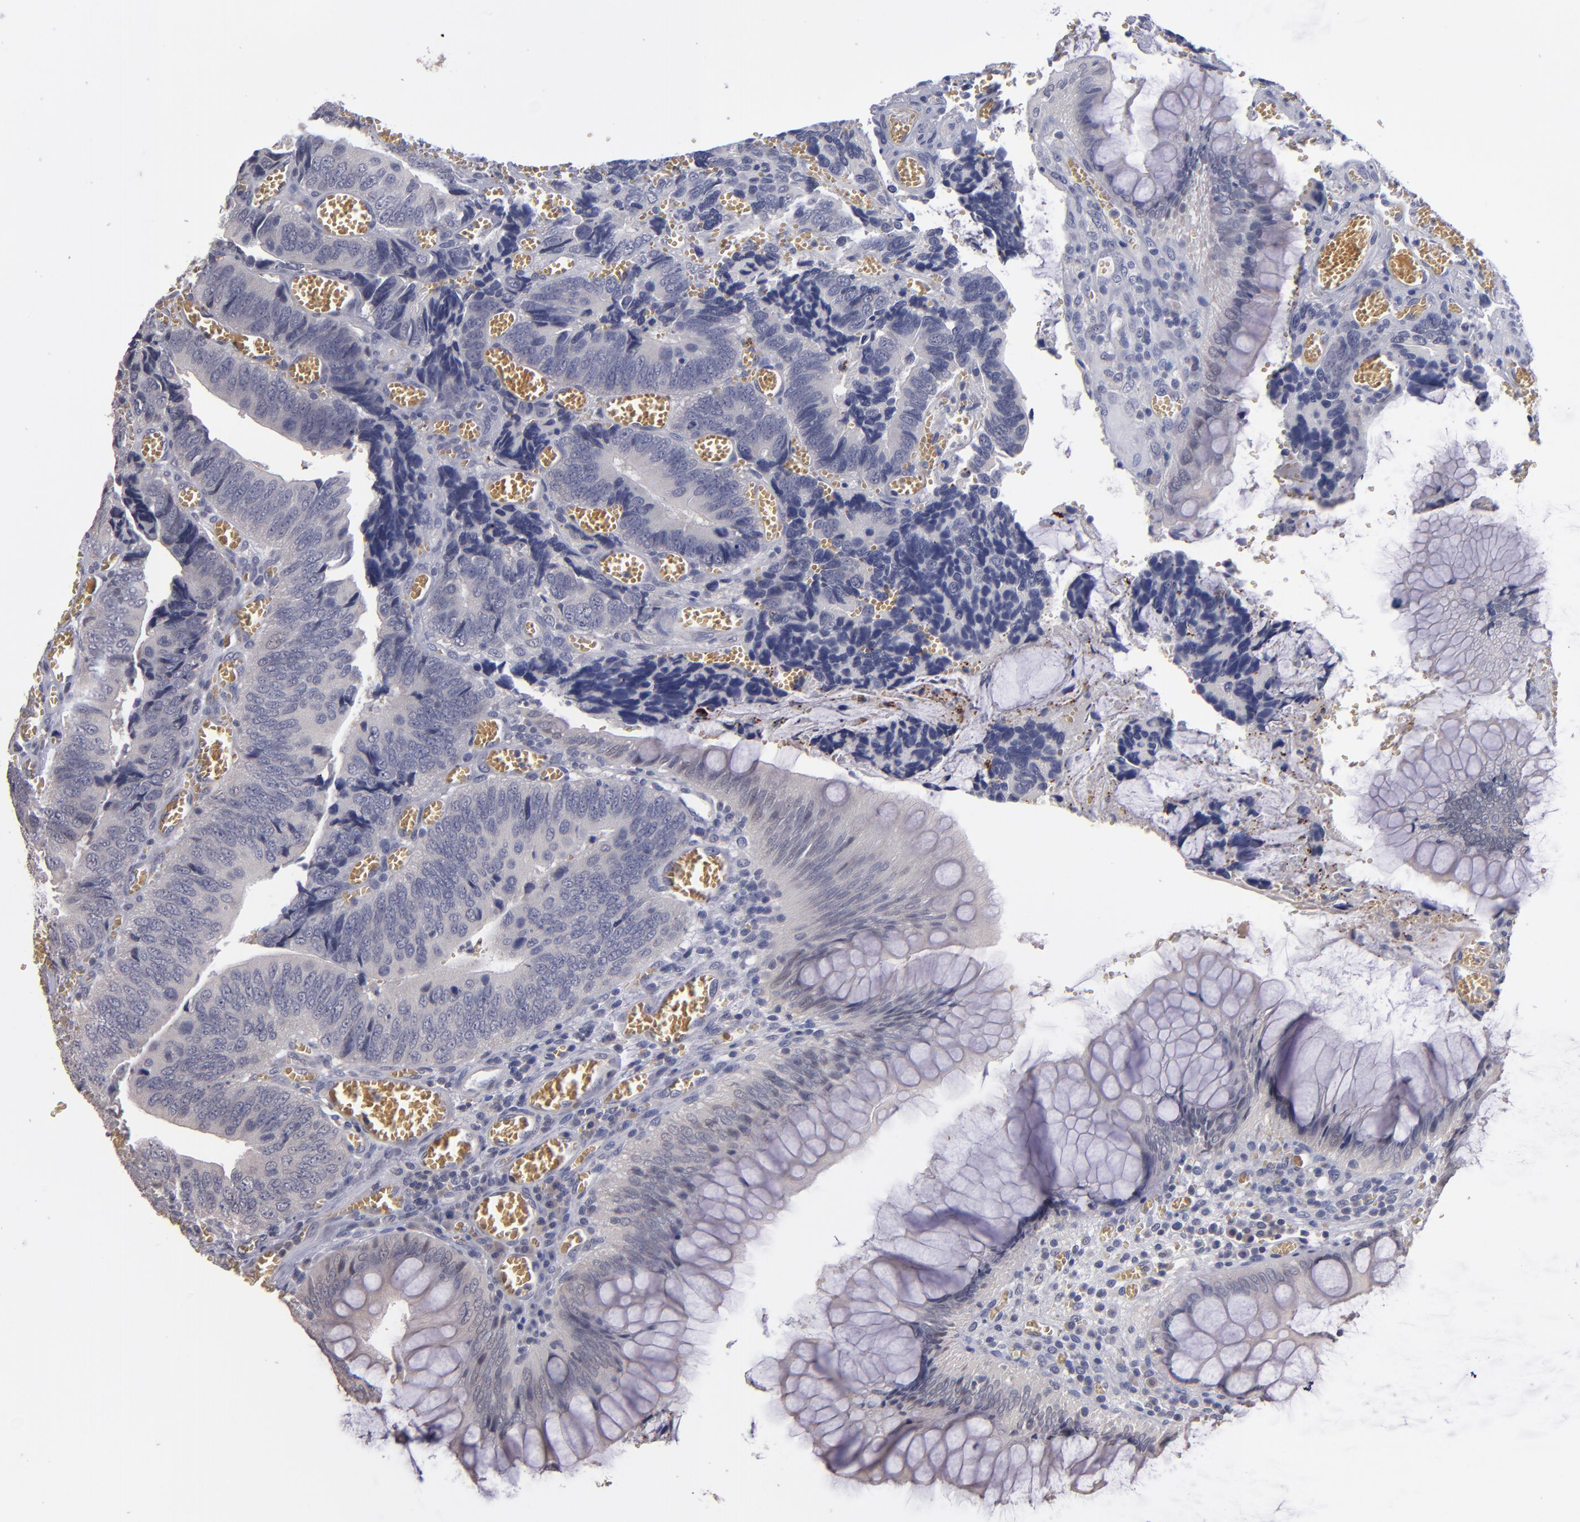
{"staining": {"intensity": "negative", "quantity": "none", "location": "none"}, "tissue": "colorectal cancer", "cell_type": "Tumor cells", "image_type": "cancer", "snomed": [{"axis": "morphology", "description": "Adenocarcinoma, NOS"}, {"axis": "topography", "description": "Colon"}], "caption": "IHC of colorectal cancer displays no staining in tumor cells. (Stains: DAB IHC with hematoxylin counter stain, Microscopy: brightfield microscopy at high magnification).", "gene": "S100A1", "patient": {"sex": "male", "age": 72}}